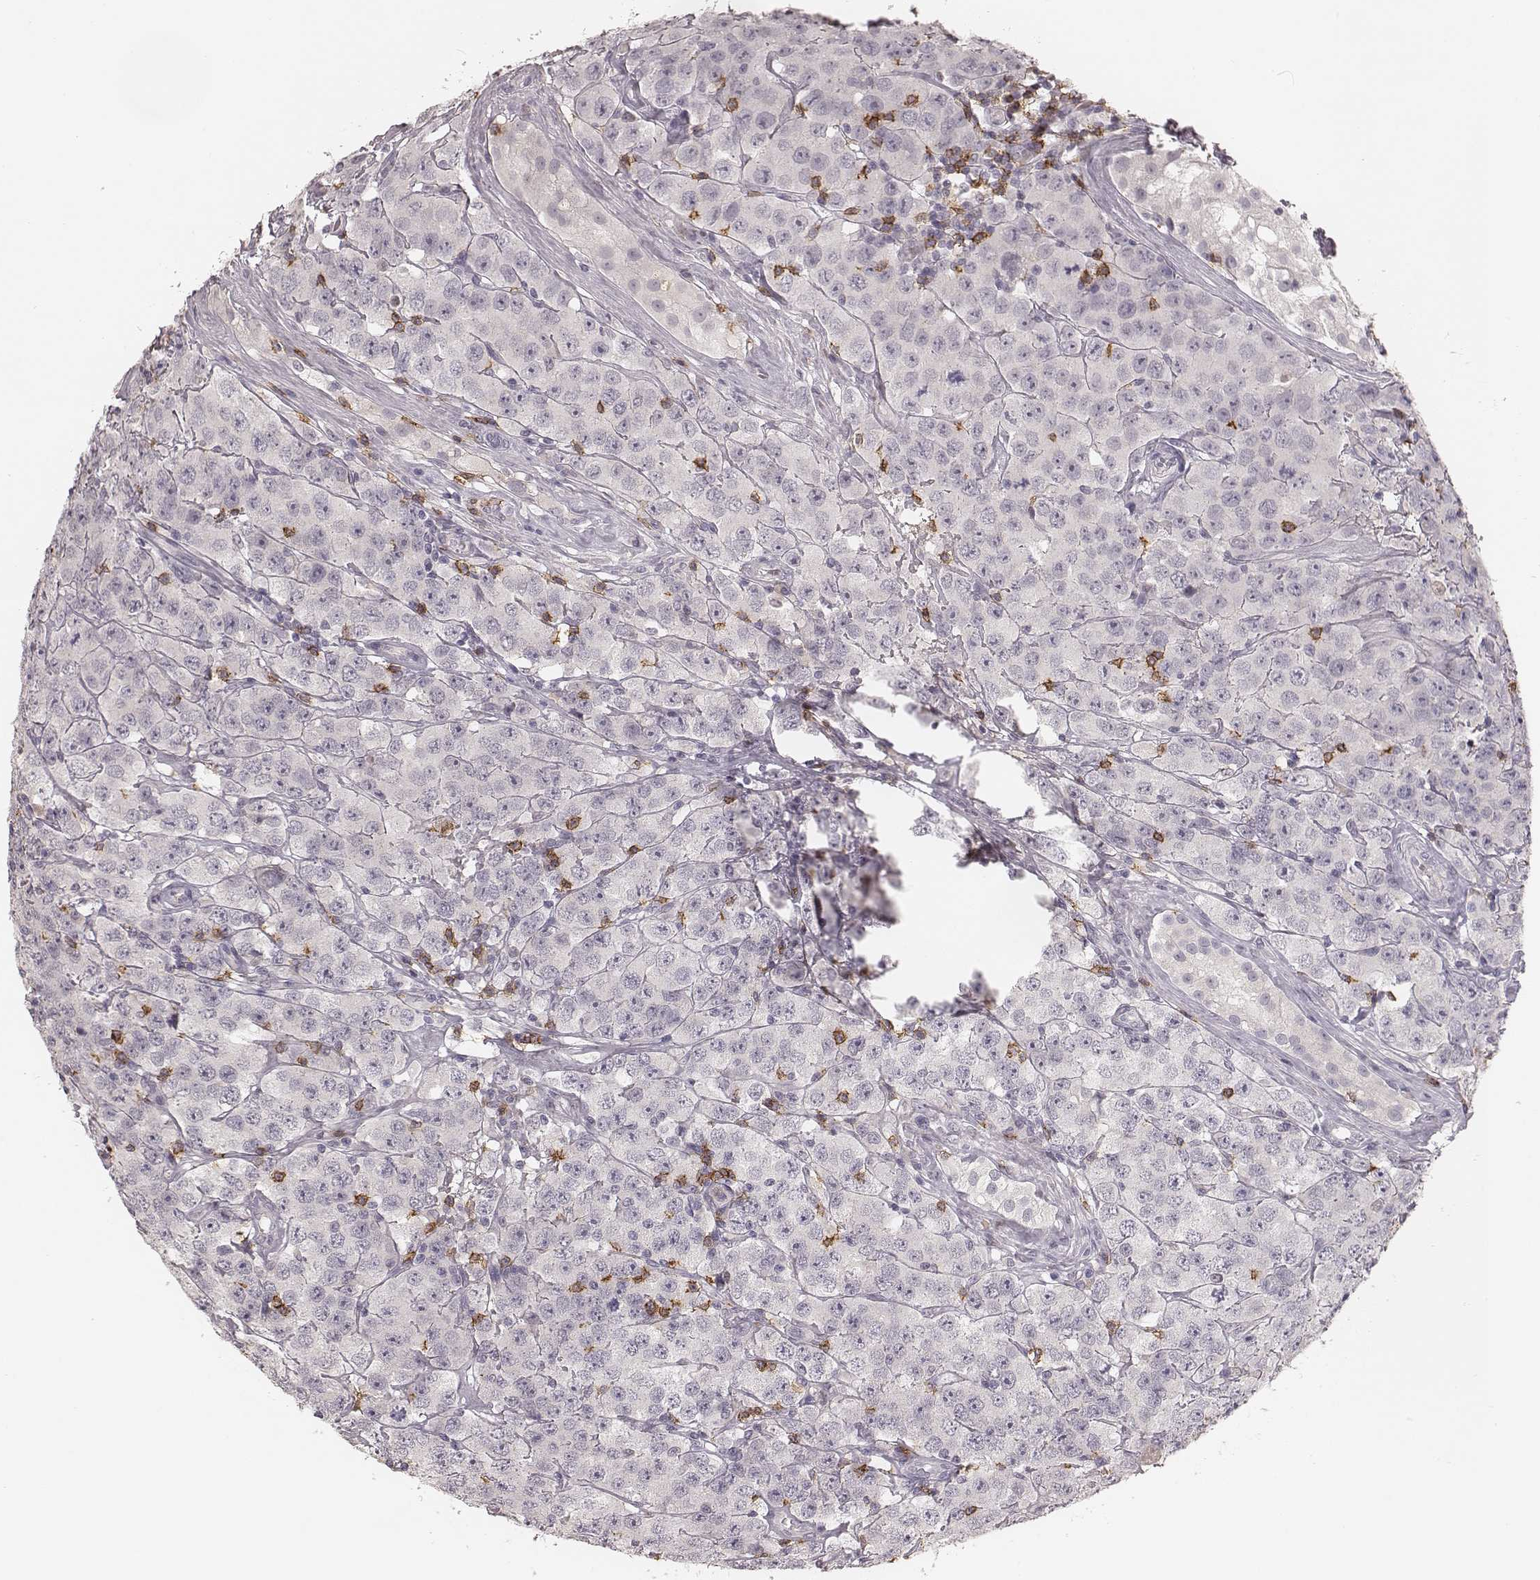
{"staining": {"intensity": "negative", "quantity": "none", "location": "none"}, "tissue": "testis cancer", "cell_type": "Tumor cells", "image_type": "cancer", "snomed": [{"axis": "morphology", "description": "Seminoma, NOS"}, {"axis": "topography", "description": "Testis"}], "caption": "IHC histopathology image of neoplastic tissue: seminoma (testis) stained with DAB (3,3'-diaminobenzidine) demonstrates no significant protein expression in tumor cells.", "gene": "CD8A", "patient": {"sex": "male", "age": 52}}